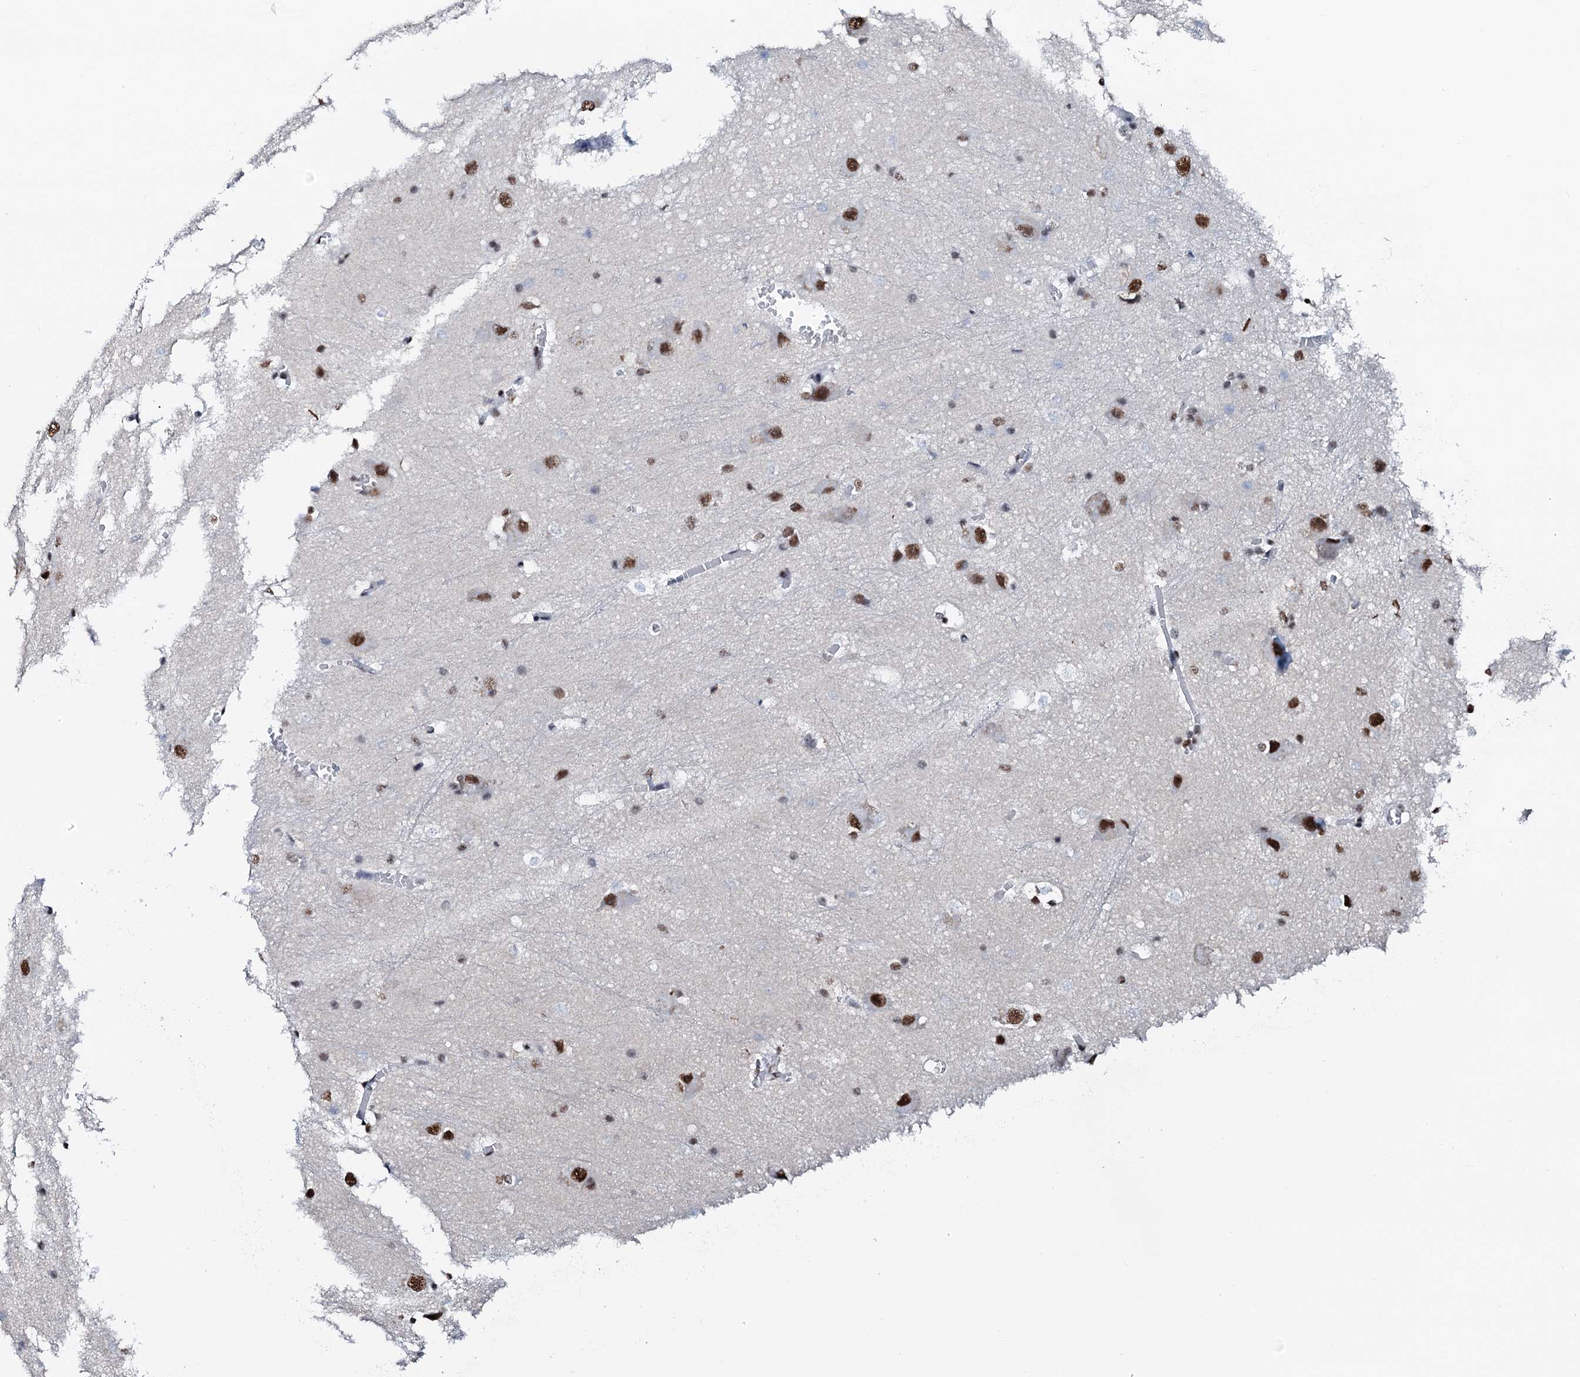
{"staining": {"intensity": "moderate", "quantity": "<25%", "location": "nuclear"}, "tissue": "caudate", "cell_type": "Glial cells", "image_type": "normal", "snomed": [{"axis": "morphology", "description": "Normal tissue, NOS"}, {"axis": "topography", "description": "Lateral ventricle wall"}], "caption": "Moderate nuclear staining for a protein is identified in approximately <25% of glial cells of normal caudate using IHC.", "gene": "NKAPD1", "patient": {"sex": "male", "age": 37}}